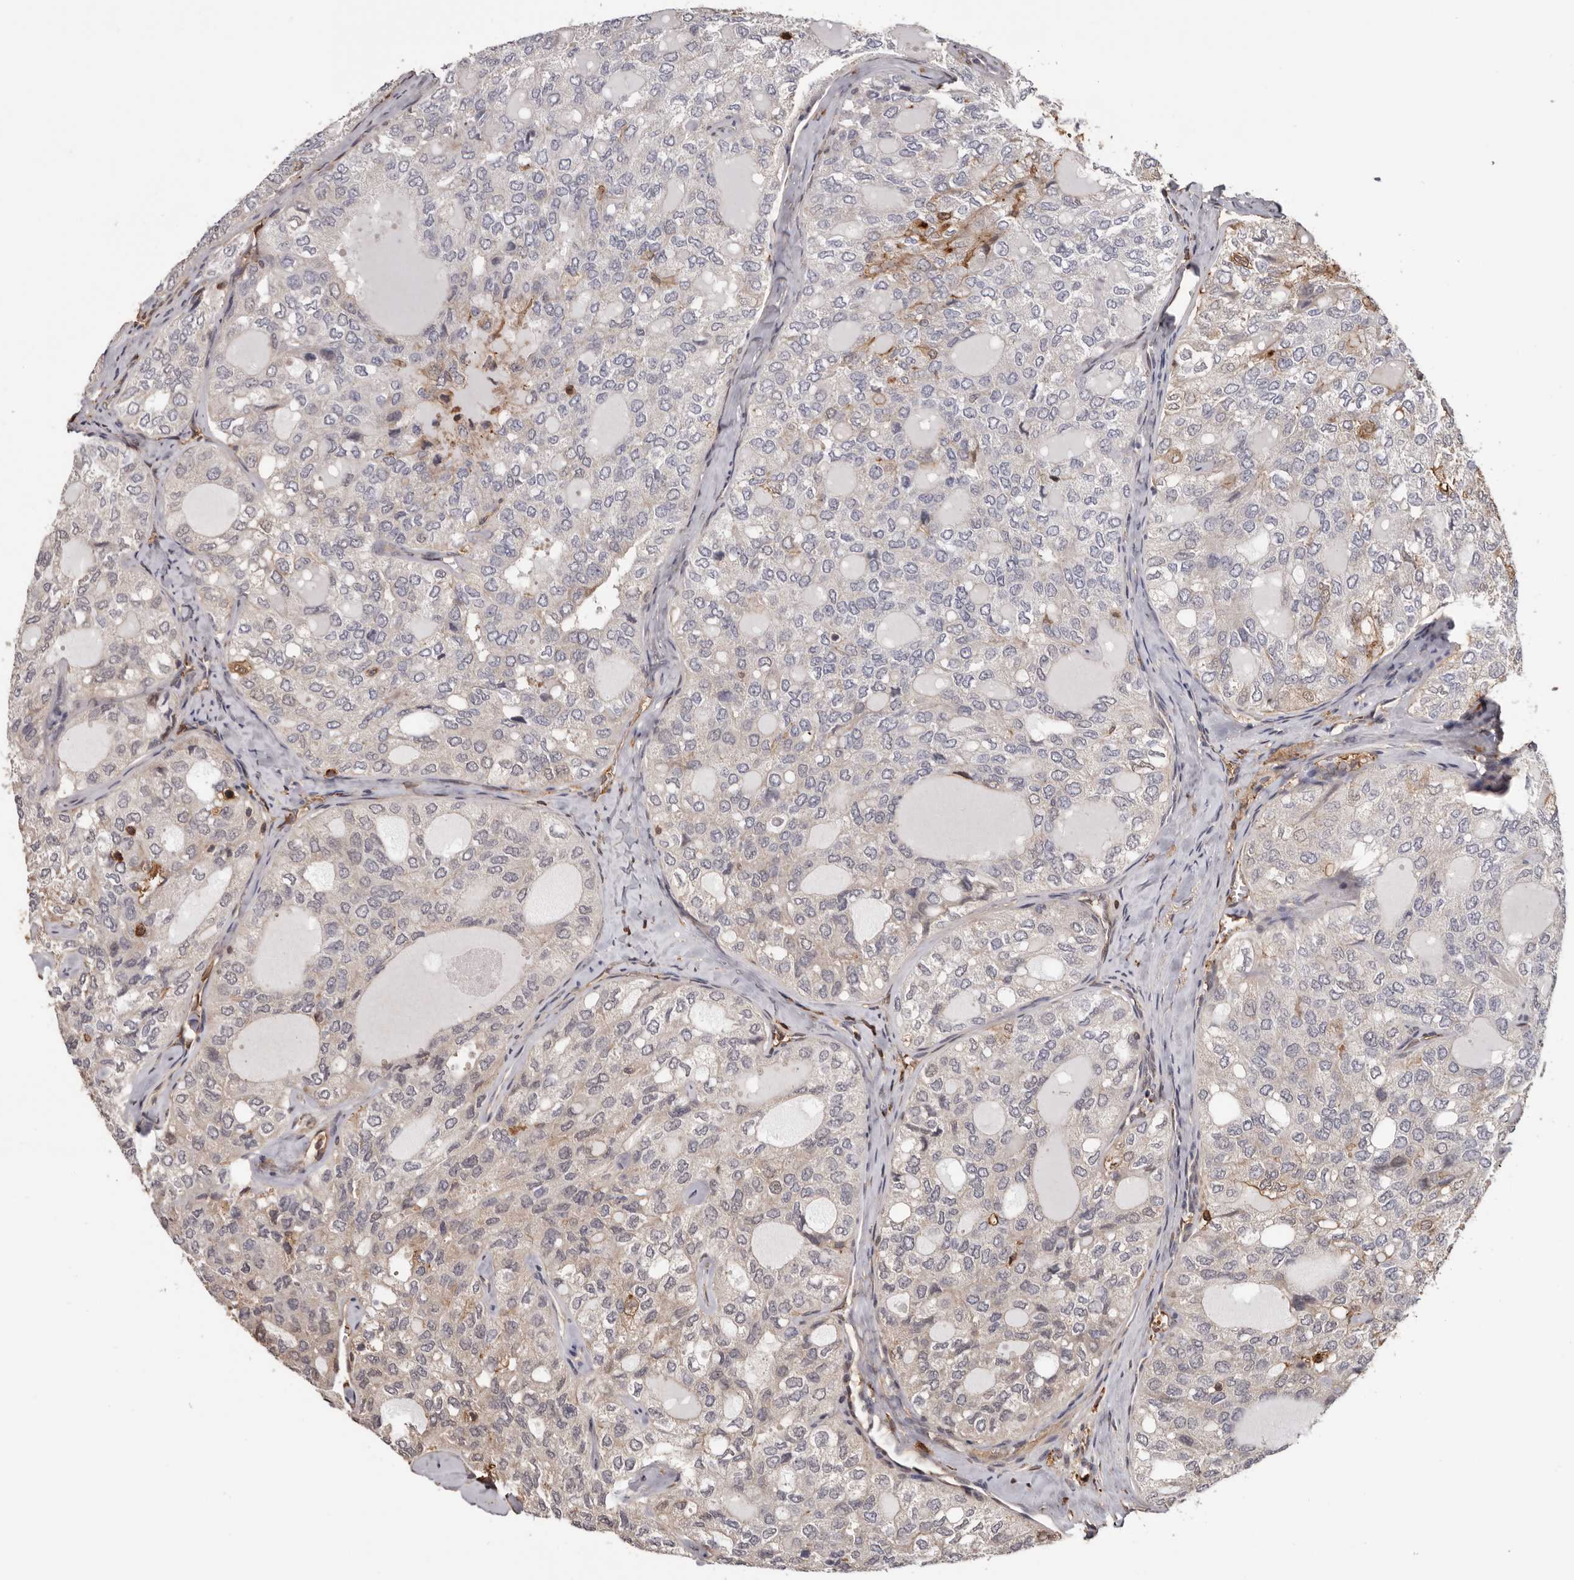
{"staining": {"intensity": "moderate", "quantity": "<25%", "location": "cytoplasmic/membranous,nuclear"}, "tissue": "thyroid cancer", "cell_type": "Tumor cells", "image_type": "cancer", "snomed": [{"axis": "morphology", "description": "Follicular adenoma carcinoma, NOS"}, {"axis": "topography", "description": "Thyroid gland"}], "caption": "Immunohistochemistry (IHC) photomicrograph of neoplastic tissue: human thyroid follicular adenoma carcinoma stained using IHC shows low levels of moderate protein expression localized specifically in the cytoplasmic/membranous and nuclear of tumor cells, appearing as a cytoplasmic/membranous and nuclear brown color.", "gene": "PRR12", "patient": {"sex": "male", "age": 75}}